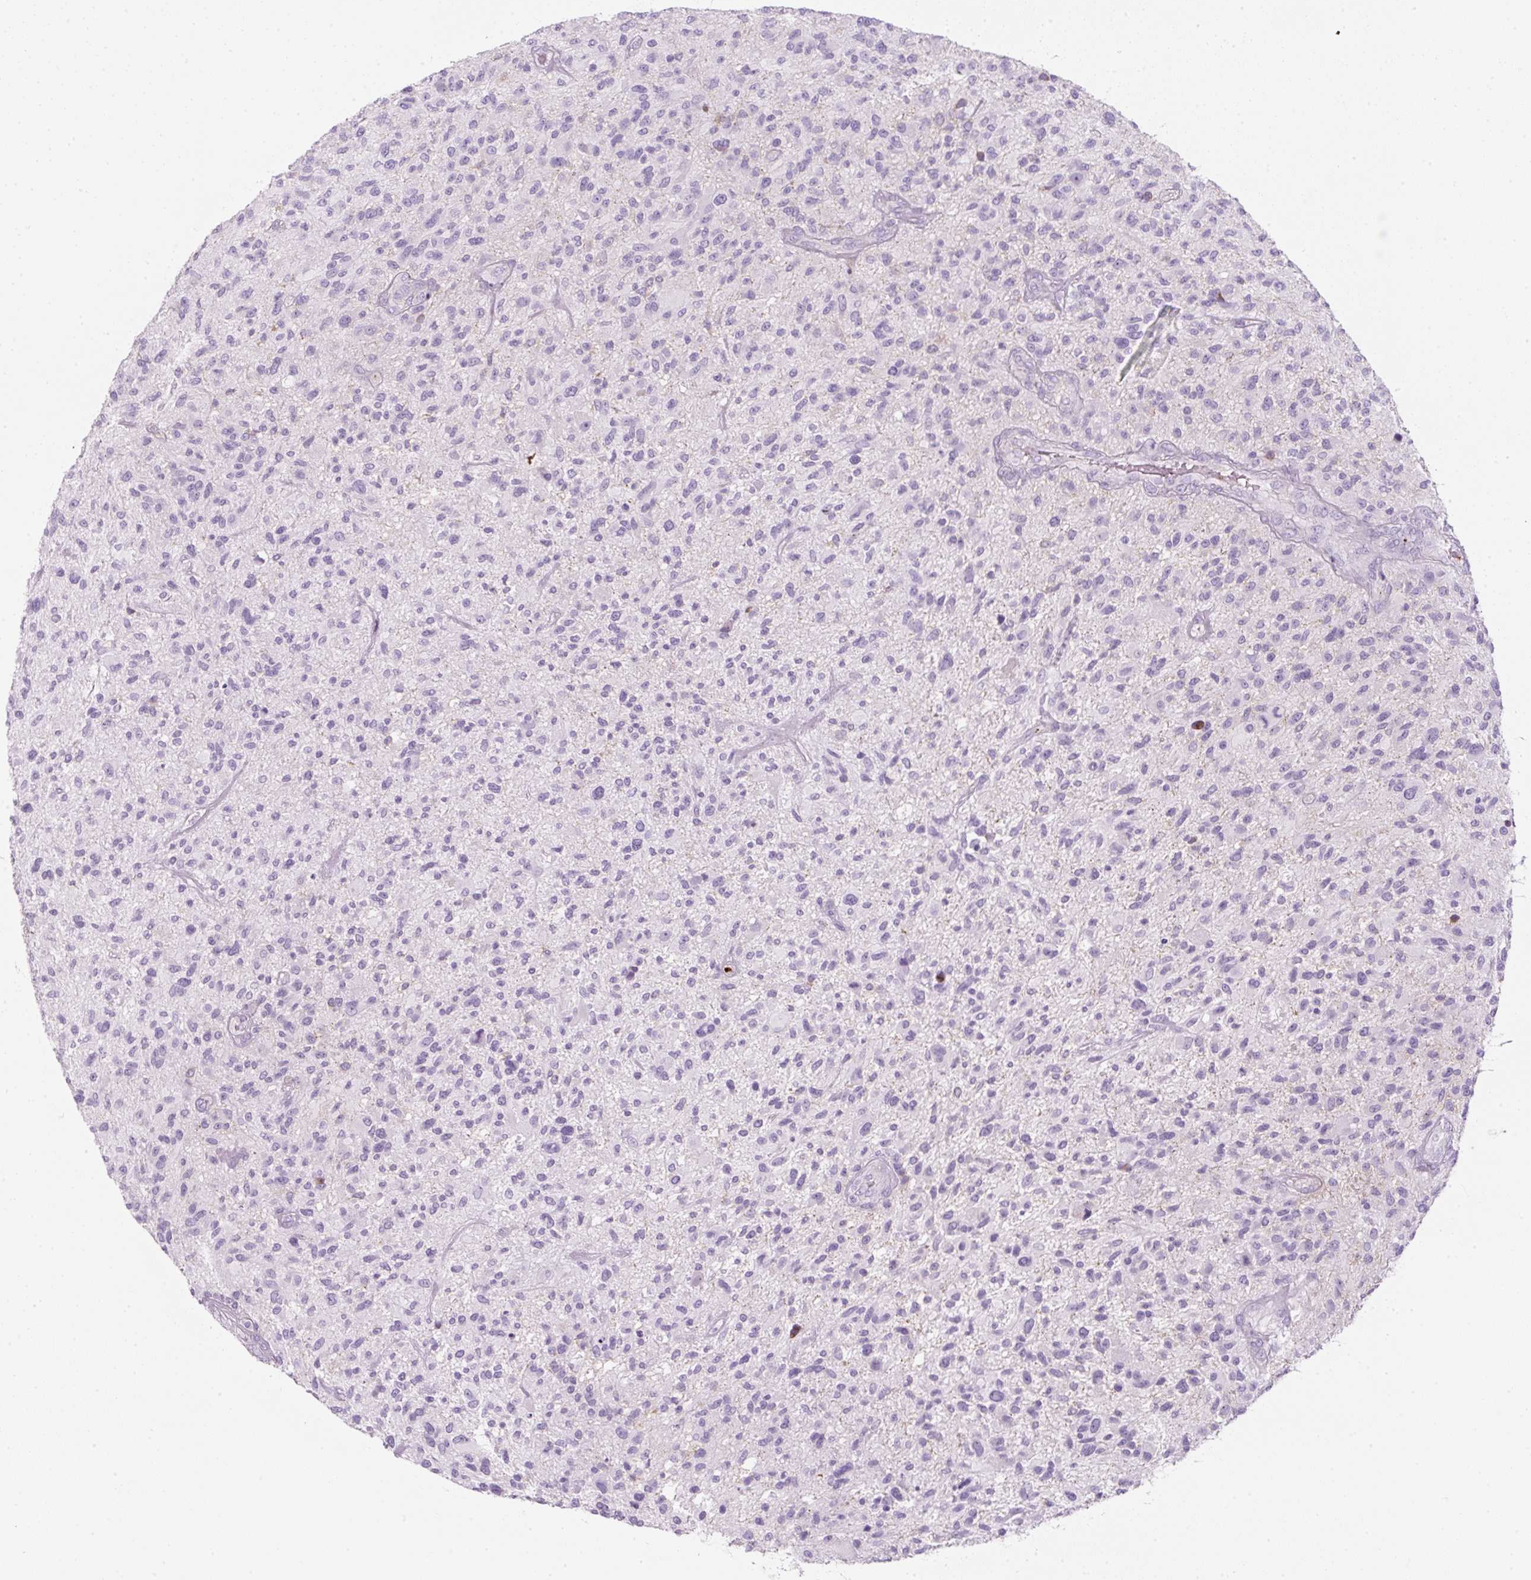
{"staining": {"intensity": "negative", "quantity": "none", "location": "none"}, "tissue": "glioma", "cell_type": "Tumor cells", "image_type": "cancer", "snomed": [{"axis": "morphology", "description": "Glioma, malignant, High grade"}, {"axis": "topography", "description": "Brain"}], "caption": "IHC of glioma exhibits no positivity in tumor cells.", "gene": "PF4V1", "patient": {"sex": "male", "age": 47}}